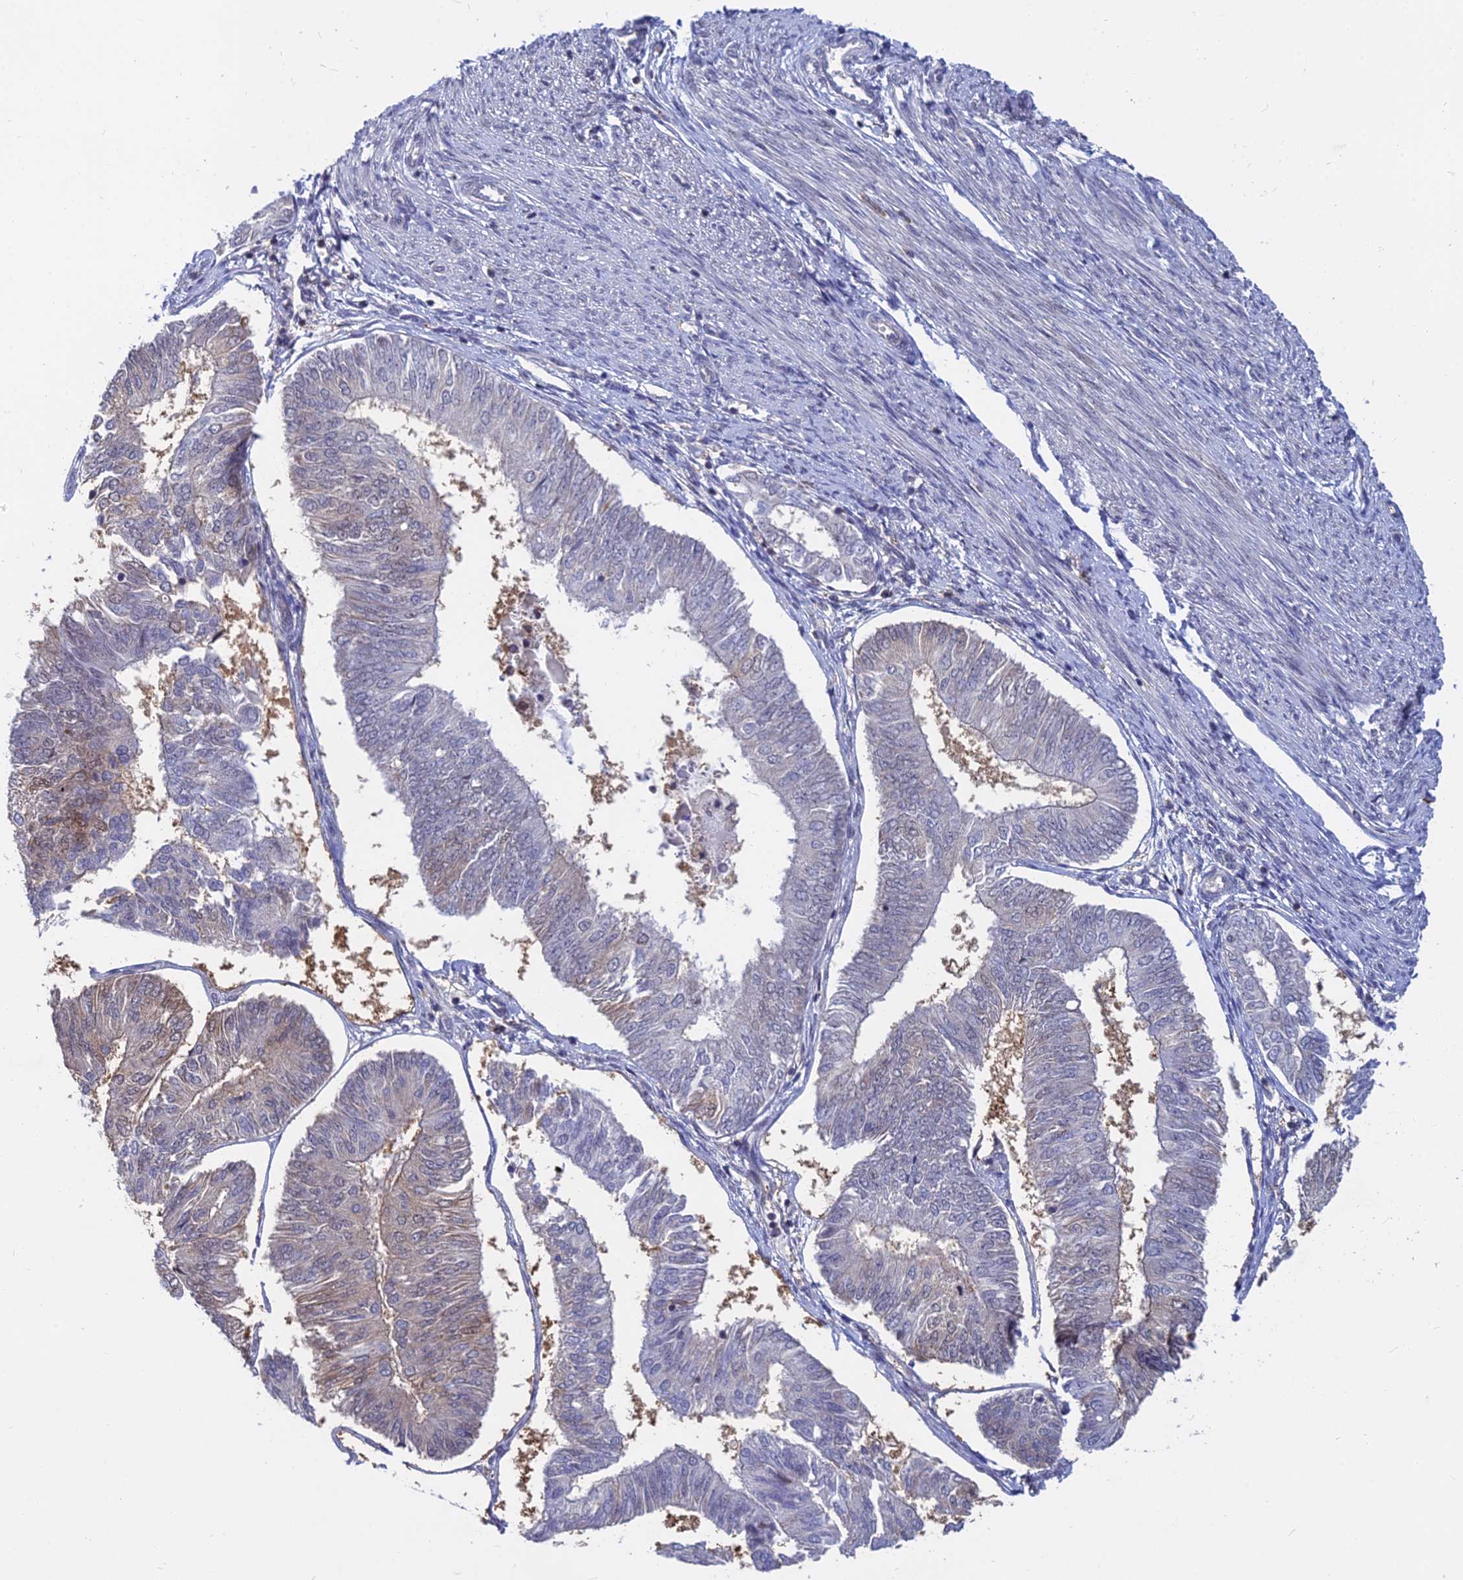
{"staining": {"intensity": "weak", "quantity": "<25%", "location": "cytoplasmic/membranous"}, "tissue": "endometrial cancer", "cell_type": "Tumor cells", "image_type": "cancer", "snomed": [{"axis": "morphology", "description": "Adenocarcinoma, NOS"}, {"axis": "topography", "description": "Endometrium"}], "caption": "High magnification brightfield microscopy of endometrial adenocarcinoma stained with DAB (brown) and counterstained with hematoxylin (blue): tumor cells show no significant expression.", "gene": "B3GALT4", "patient": {"sex": "female", "age": 58}}